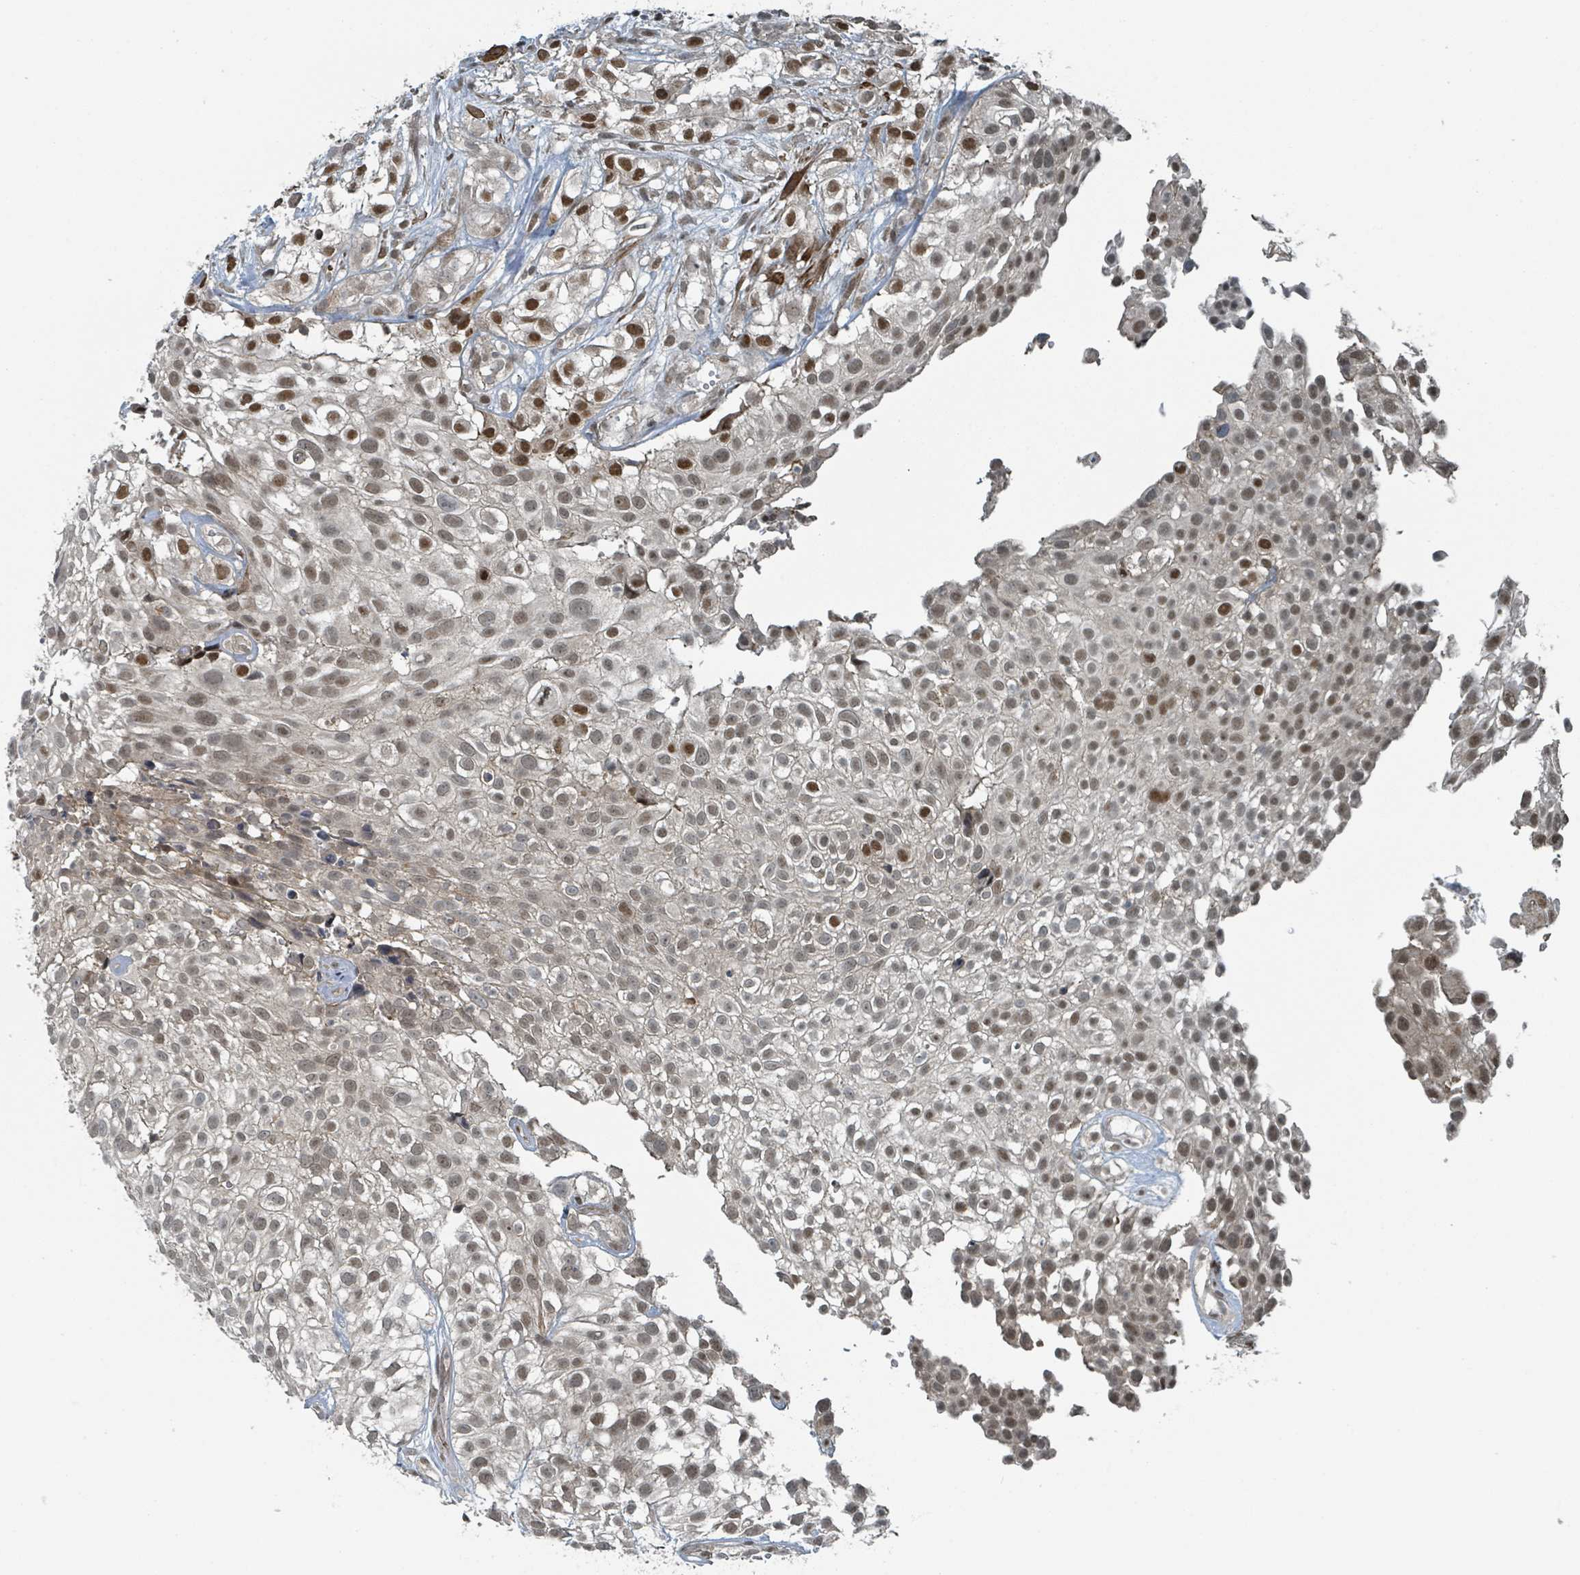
{"staining": {"intensity": "moderate", "quantity": "<25%", "location": "nuclear"}, "tissue": "urothelial cancer", "cell_type": "Tumor cells", "image_type": "cancer", "snomed": [{"axis": "morphology", "description": "Urothelial carcinoma, High grade"}, {"axis": "topography", "description": "Urinary bladder"}], "caption": "IHC (DAB (3,3'-diaminobenzidine)) staining of human urothelial carcinoma (high-grade) shows moderate nuclear protein expression in approximately <25% of tumor cells.", "gene": "PHIP", "patient": {"sex": "male", "age": 56}}